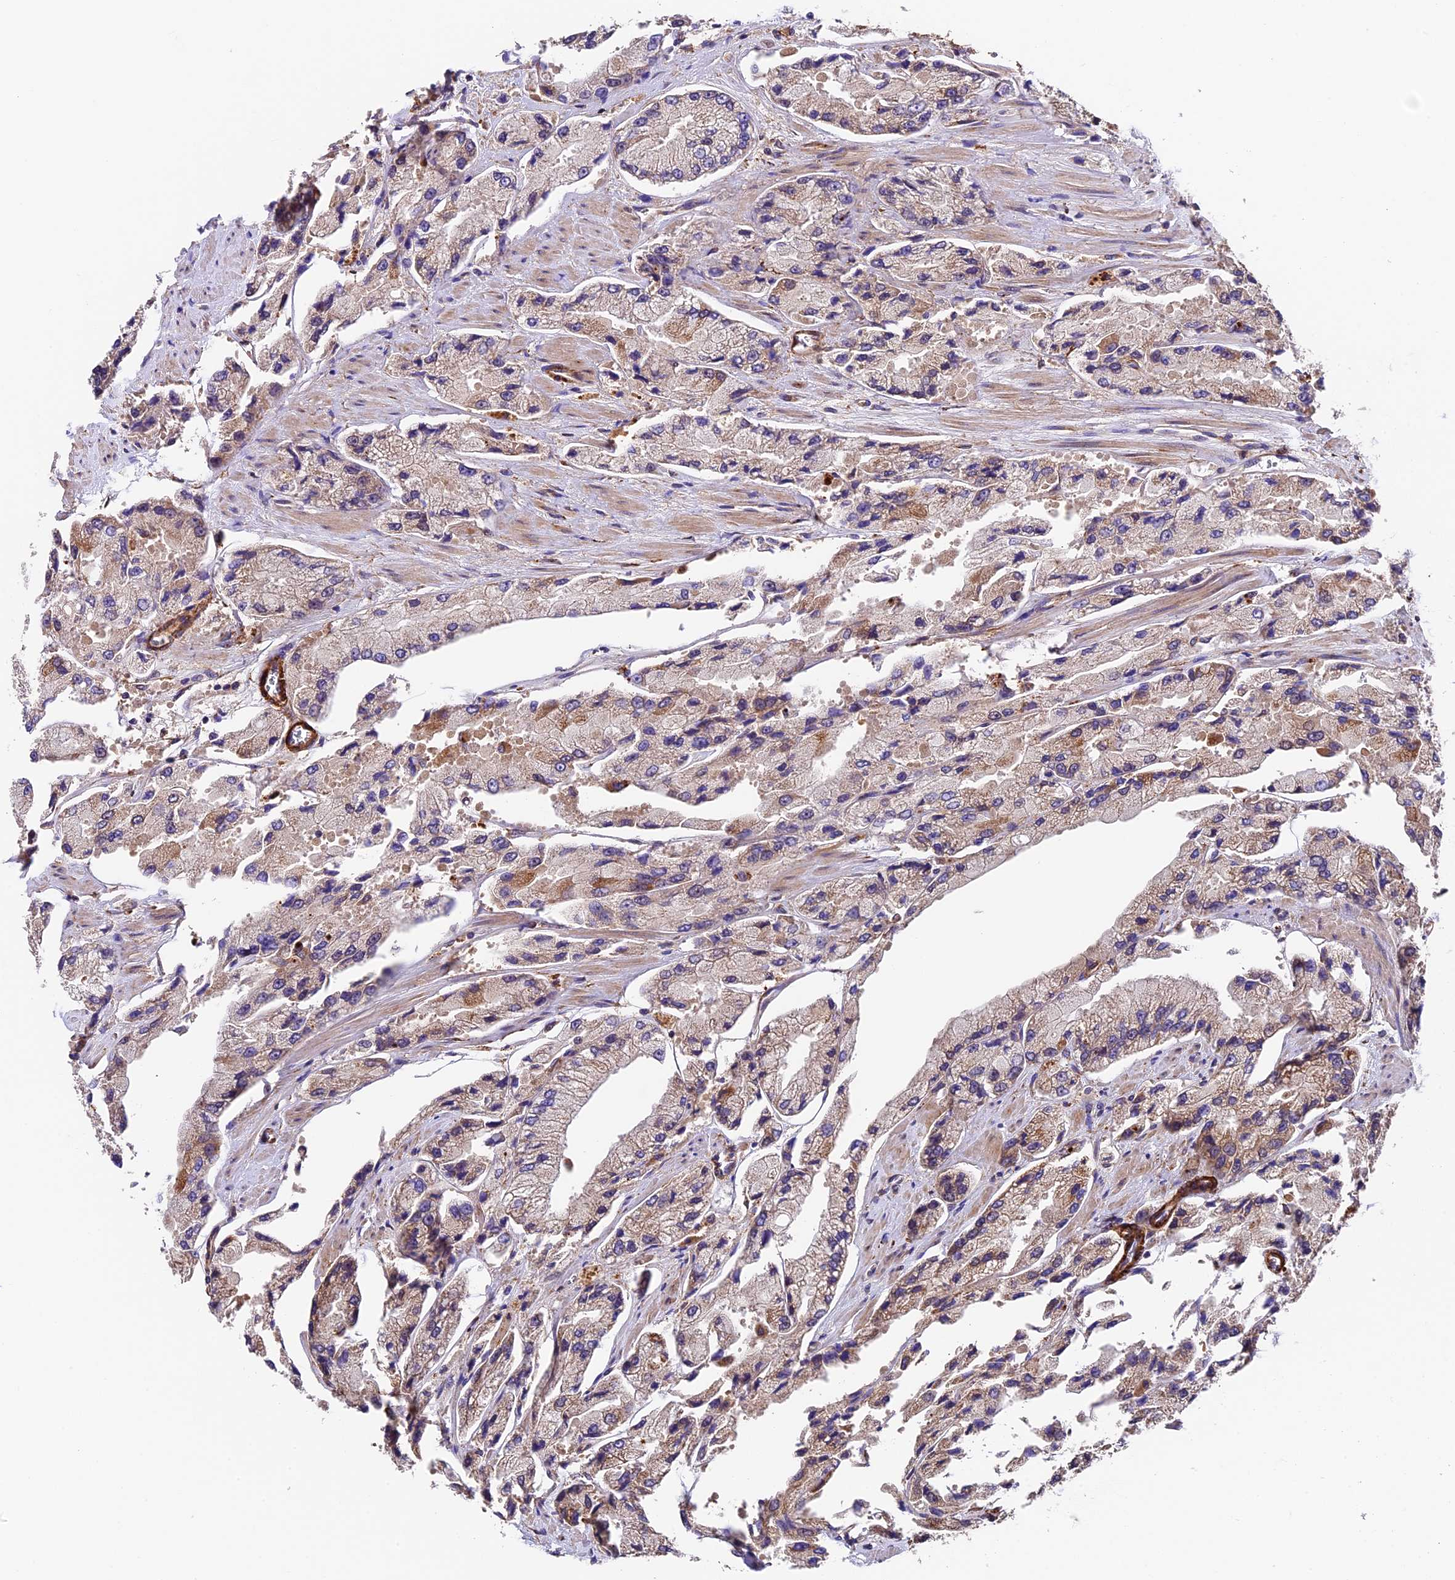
{"staining": {"intensity": "moderate", "quantity": "<25%", "location": "cytoplasmic/membranous"}, "tissue": "prostate cancer", "cell_type": "Tumor cells", "image_type": "cancer", "snomed": [{"axis": "morphology", "description": "Adenocarcinoma, High grade"}, {"axis": "topography", "description": "Prostate"}], "caption": "About <25% of tumor cells in human prostate cancer exhibit moderate cytoplasmic/membranous protein expression as visualized by brown immunohistochemical staining.", "gene": "LSM7", "patient": {"sex": "male", "age": 58}}